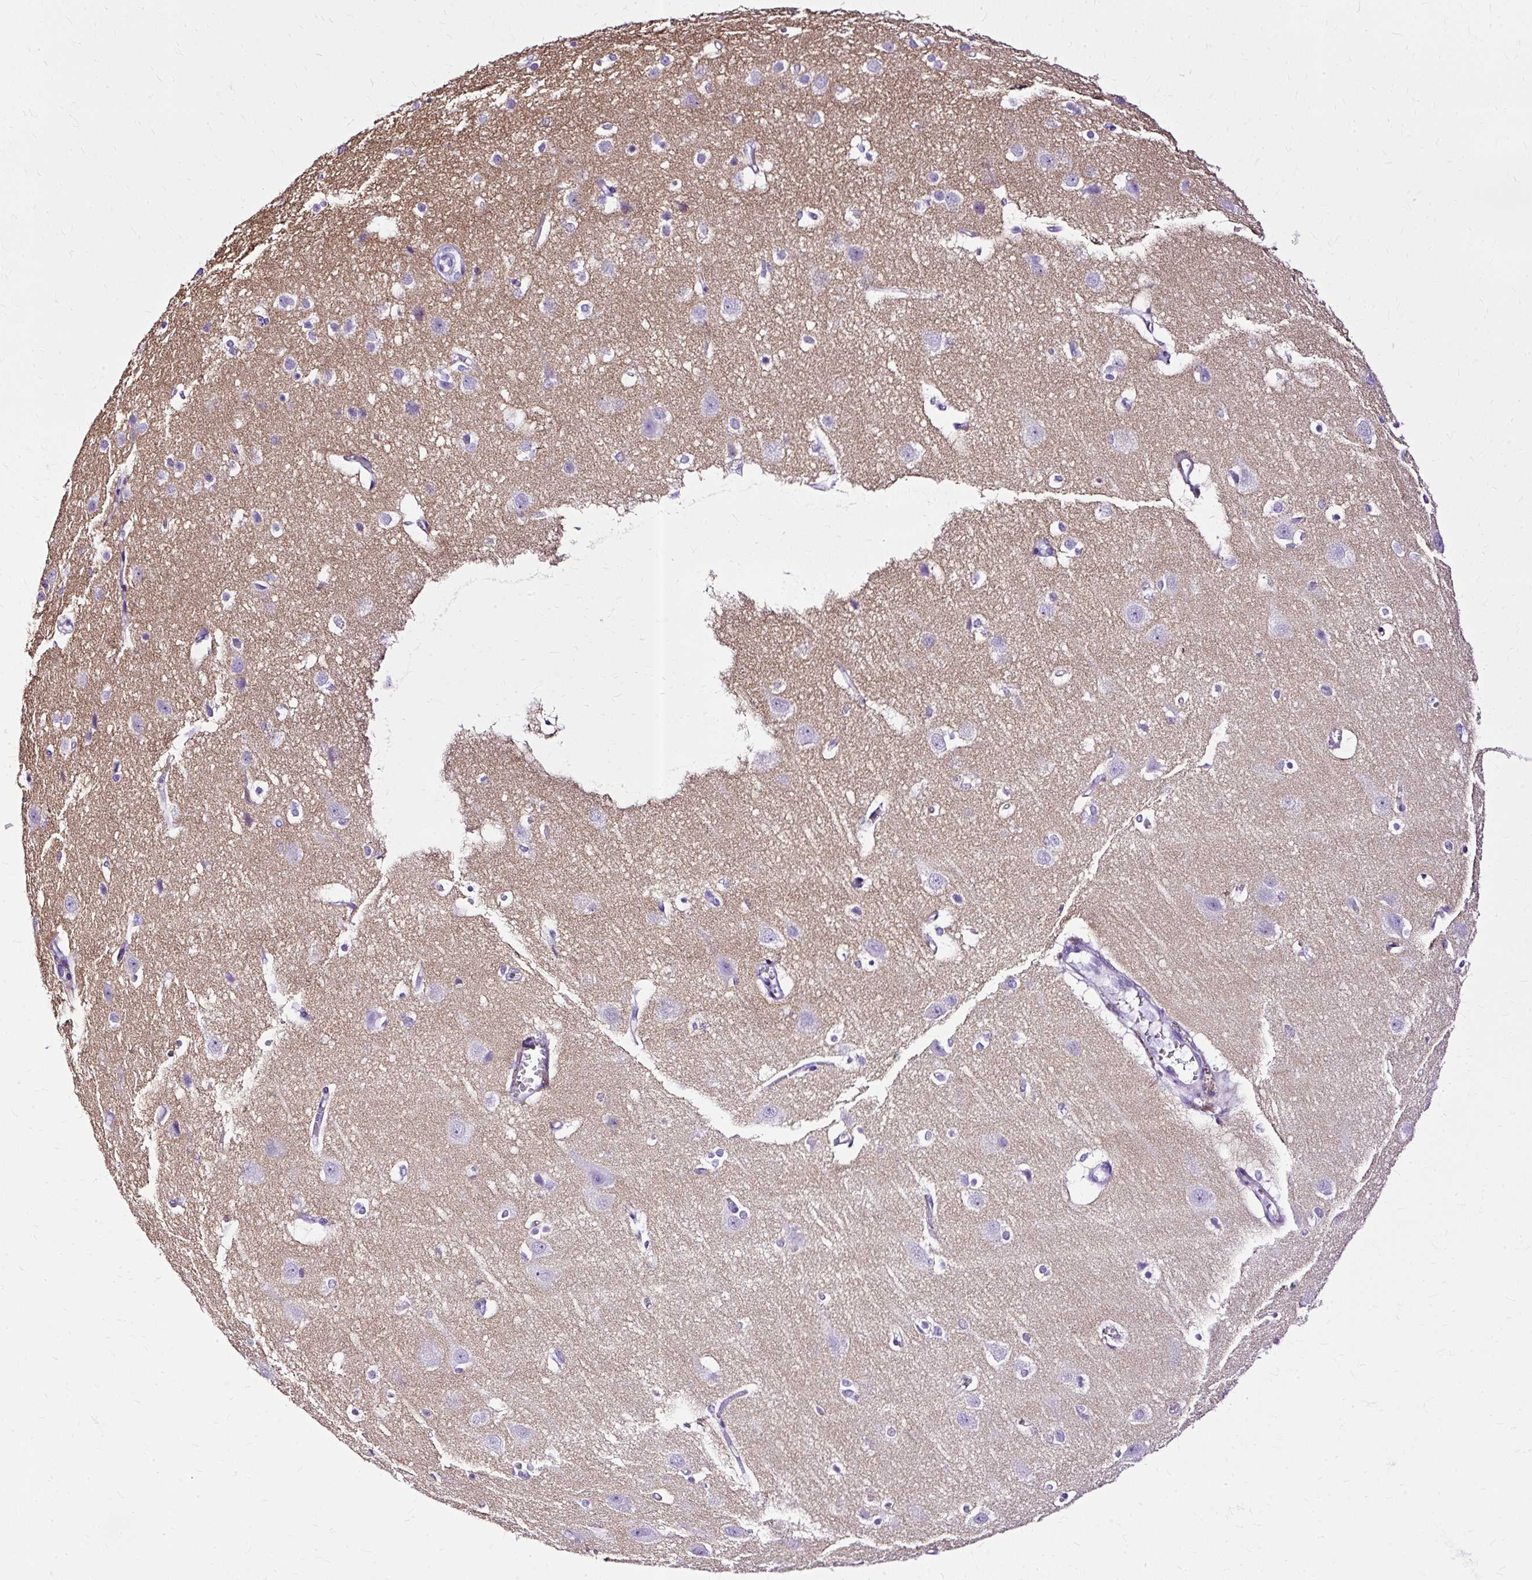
{"staining": {"intensity": "negative", "quantity": "none", "location": "none"}, "tissue": "cerebral cortex", "cell_type": "Endothelial cells", "image_type": "normal", "snomed": [{"axis": "morphology", "description": "Normal tissue, NOS"}, {"axis": "topography", "description": "Cerebral cortex"}], "caption": "The histopathology image shows no significant staining in endothelial cells of cerebral cortex. (DAB (3,3'-diaminobenzidine) immunohistochemistry with hematoxylin counter stain).", "gene": "SLC8A2", "patient": {"sex": "male", "age": 37}}